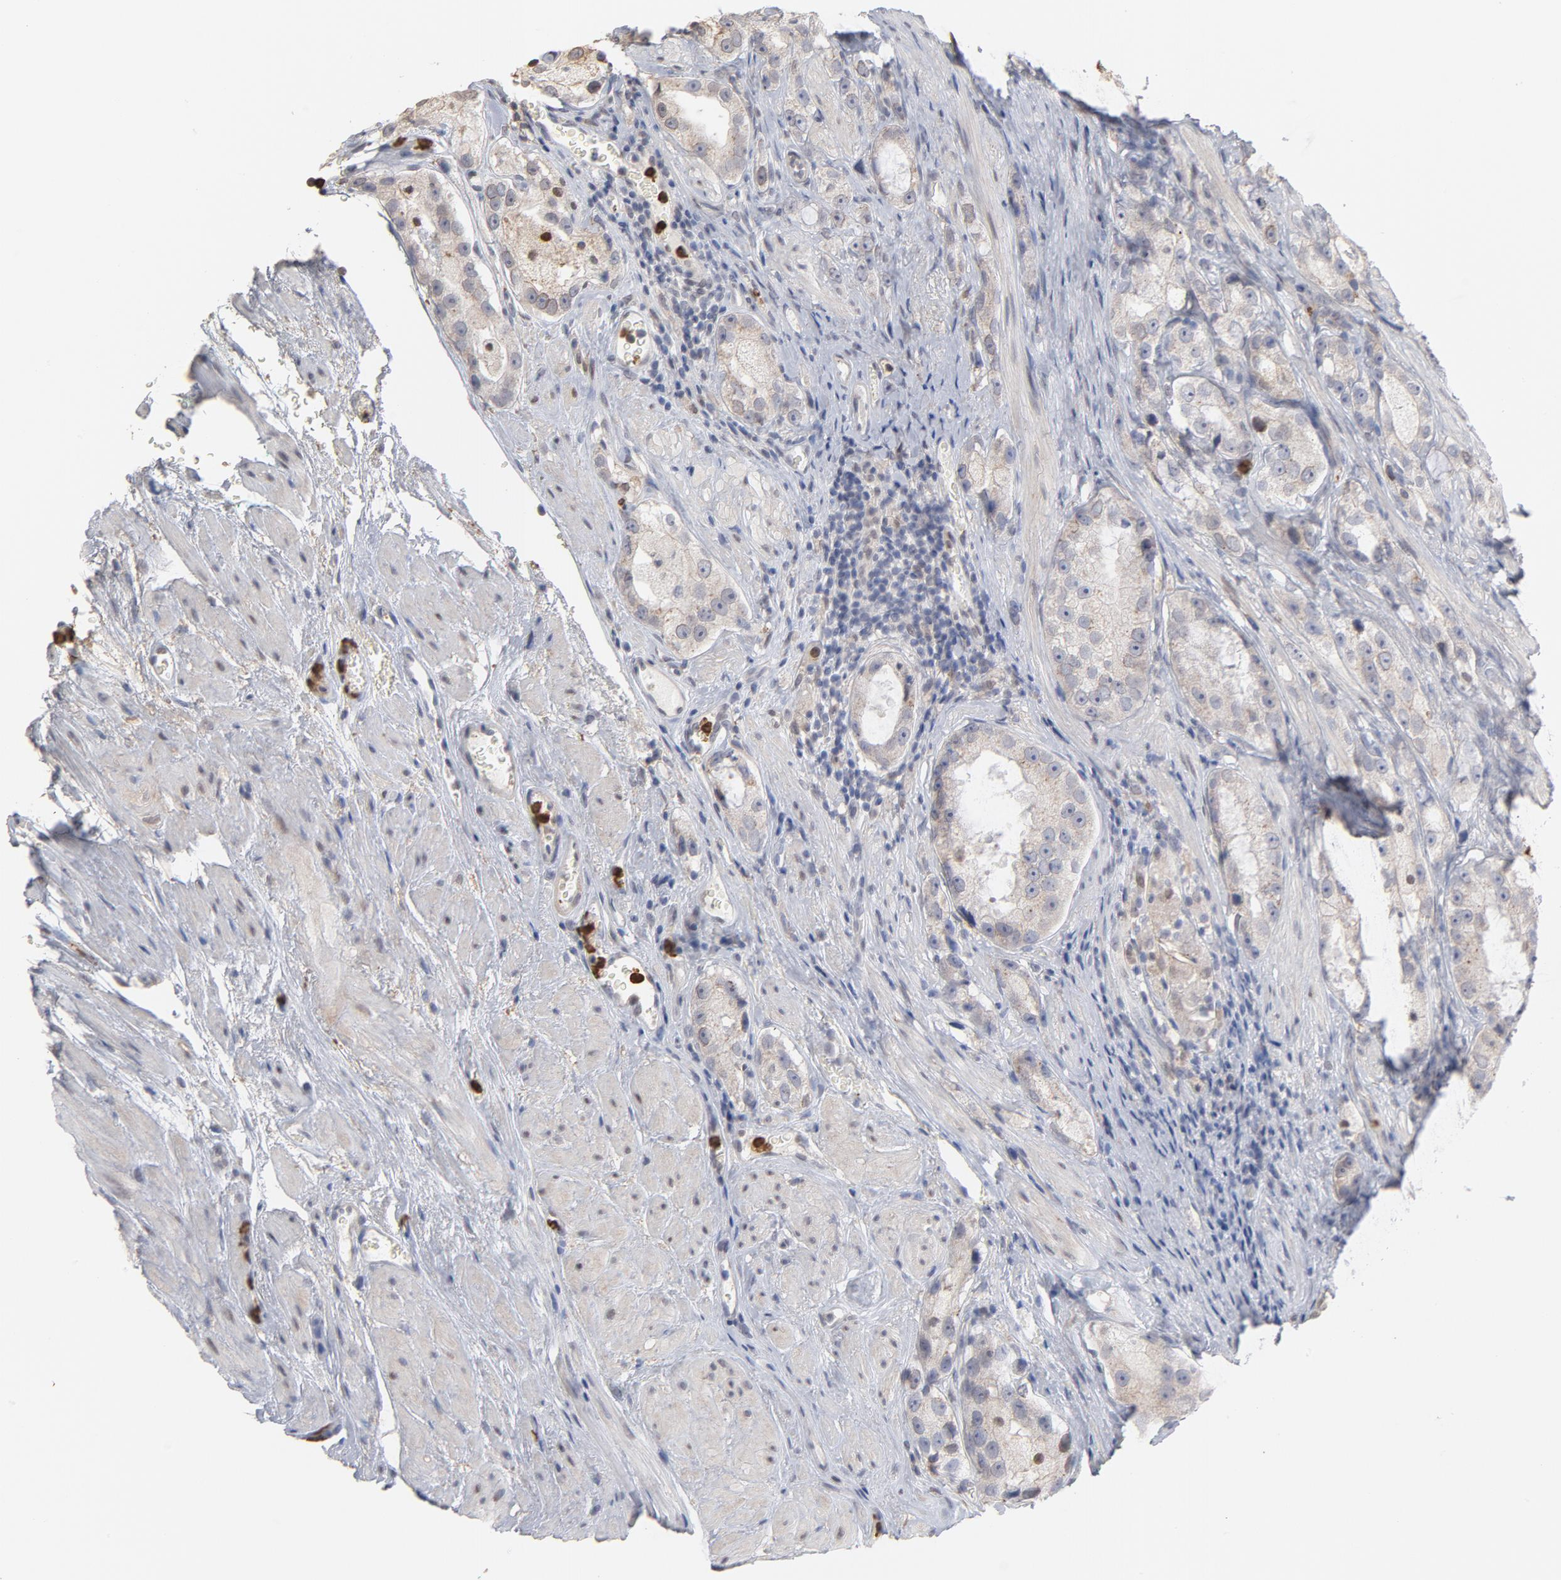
{"staining": {"intensity": "moderate", "quantity": ">75%", "location": "cytoplasmic/membranous"}, "tissue": "prostate cancer", "cell_type": "Tumor cells", "image_type": "cancer", "snomed": [{"axis": "morphology", "description": "Adenocarcinoma, High grade"}, {"axis": "topography", "description": "Prostate"}], "caption": "Immunohistochemistry (DAB) staining of prostate cancer reveals moderate cytoplasmic/membranous protein expression in about >75% of tumor cells.", "gene": "PNMA1", "patient": {"sex": "male", "age": 63}}